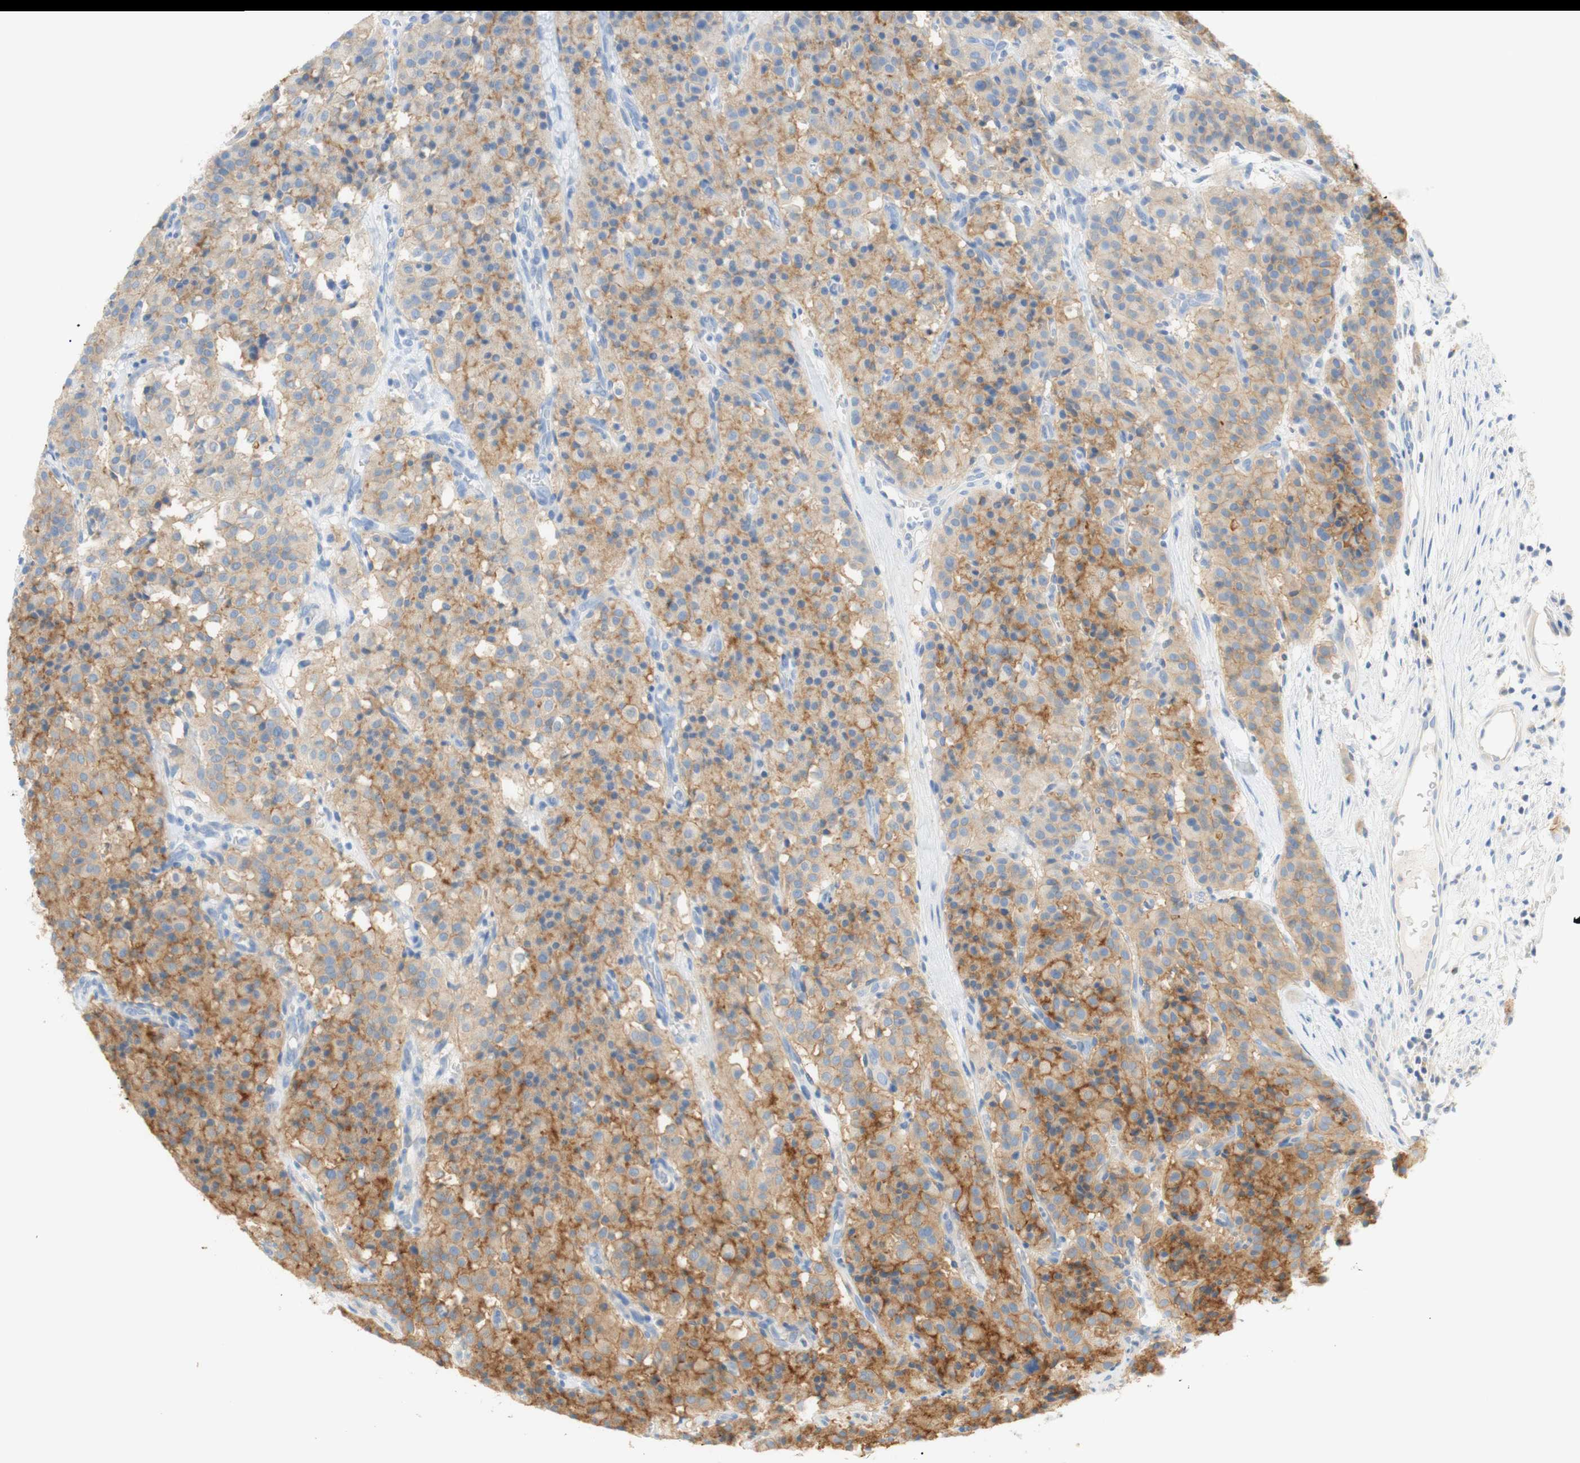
{"staining": {"intensity": "moderate", "quantity": ">75%", "location": "cytoplasmic/membranous"}, "tissue": "carcinoid", "cell_type": "Tumor cells", "image_type": "cancer", "snomed": [{"axis": "morphology", "description": "Carcinoid, malignant, NOS"}, {"axis": "topography", "description": "Lung"}], "caption": "Protein staining reveals moderate cytoplasmic/membranous staining in approximately >75% of tumor cells in malignant carcinoid.", "gene": "ATP2B1", "patient": {"sex": "male", "age": 30}}